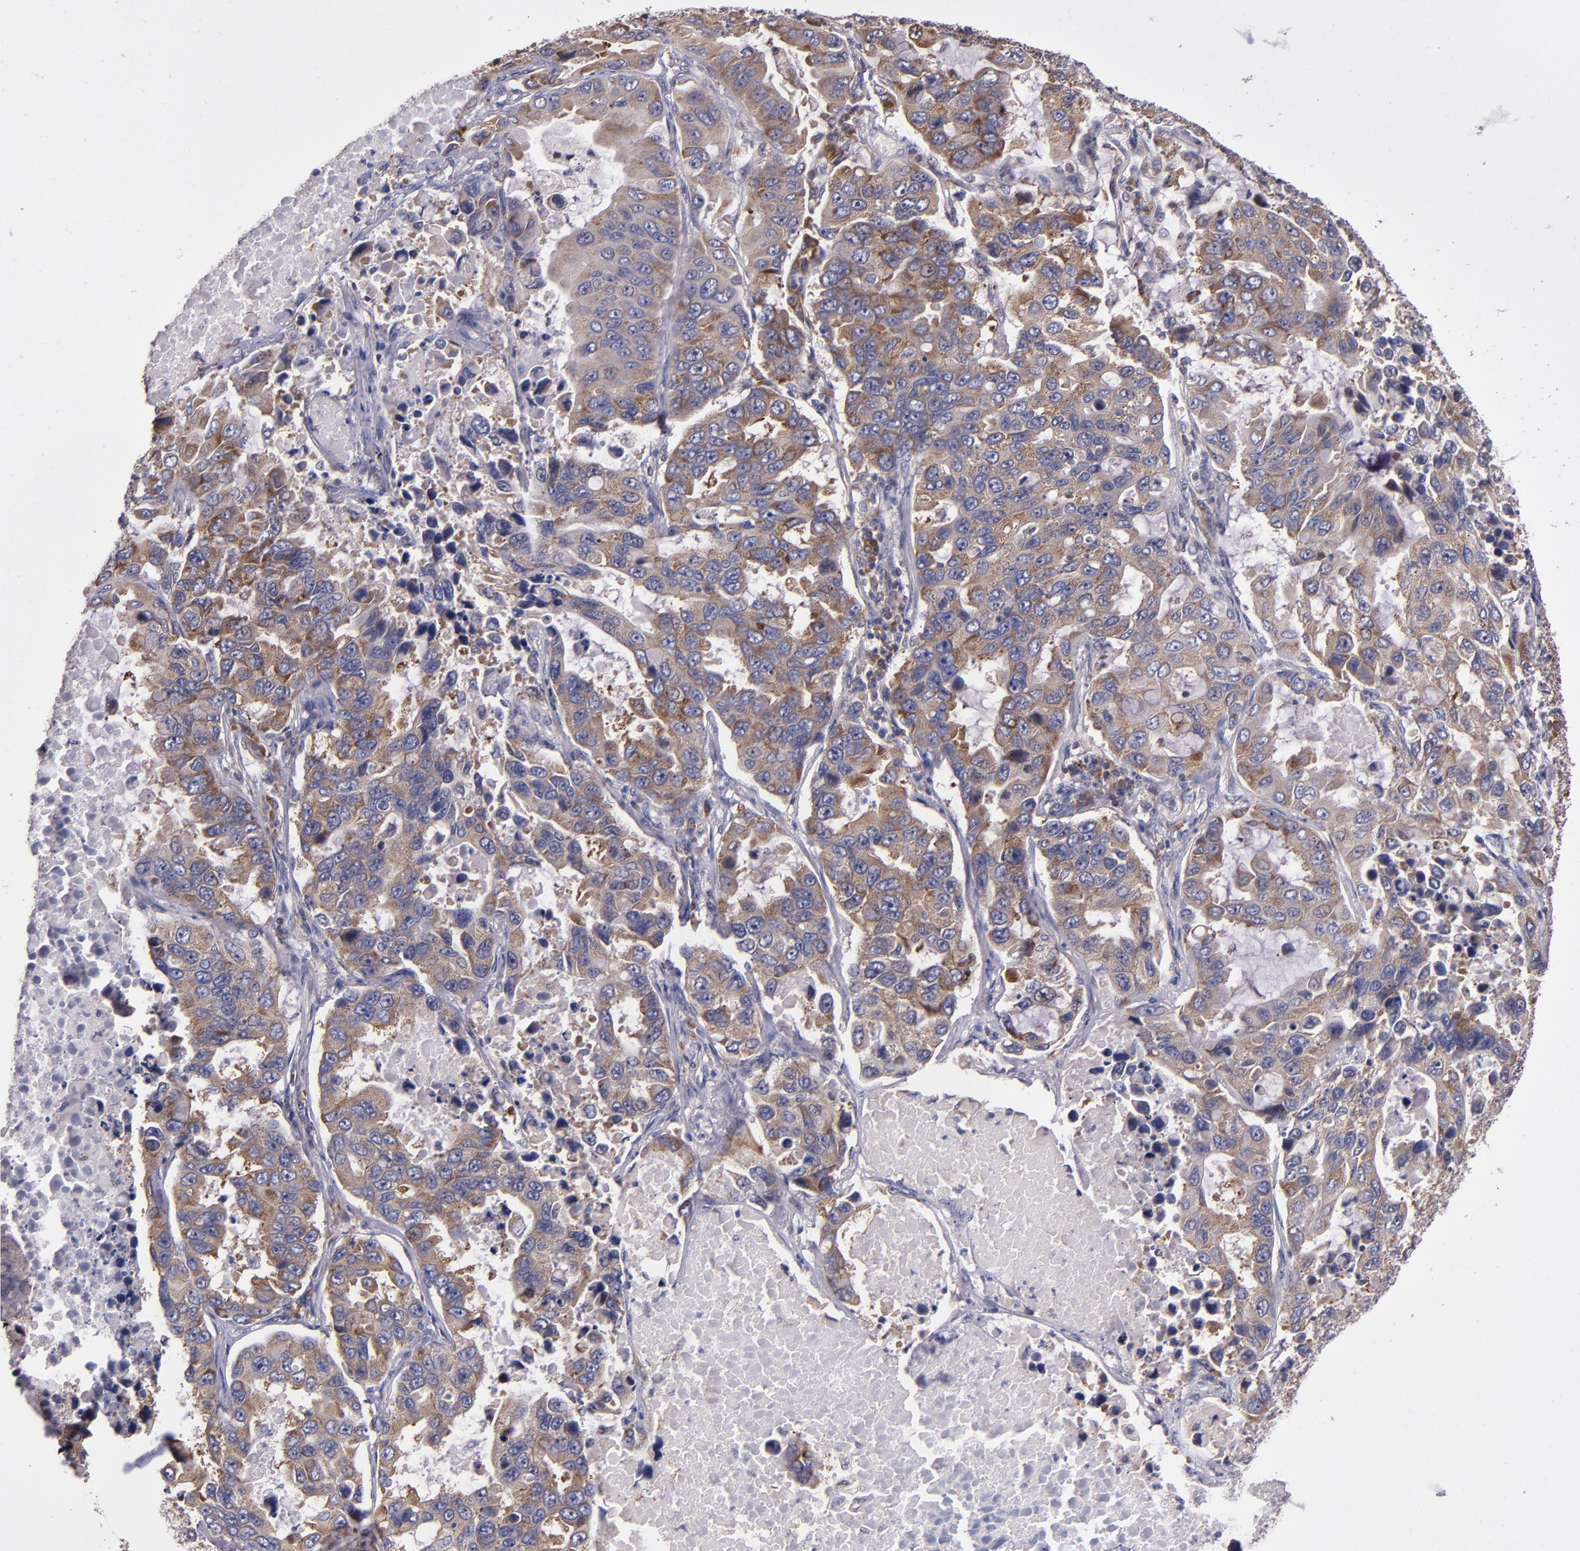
{"staining": {"intensity": "moderate", "quantity": ">75%", "location": "cytoplasmic/membranous"}, "tissue": "lung cancer", "cell_type": "Tumor cells", "image_type": "cancer", "snomed": [{"axis": "morphology", "description": "Adenocarcinoma, NOS"}, {"axis": "topography", "description": "Lung"}], "caption": "Lung cancer stained with a brown dye shows moderate cytoplasmic/membranous positive positivity in approximately >75% of tumor cells.", "gene": "EIF4ENIF1", "patient": {"sex": "male", "age": 64}}